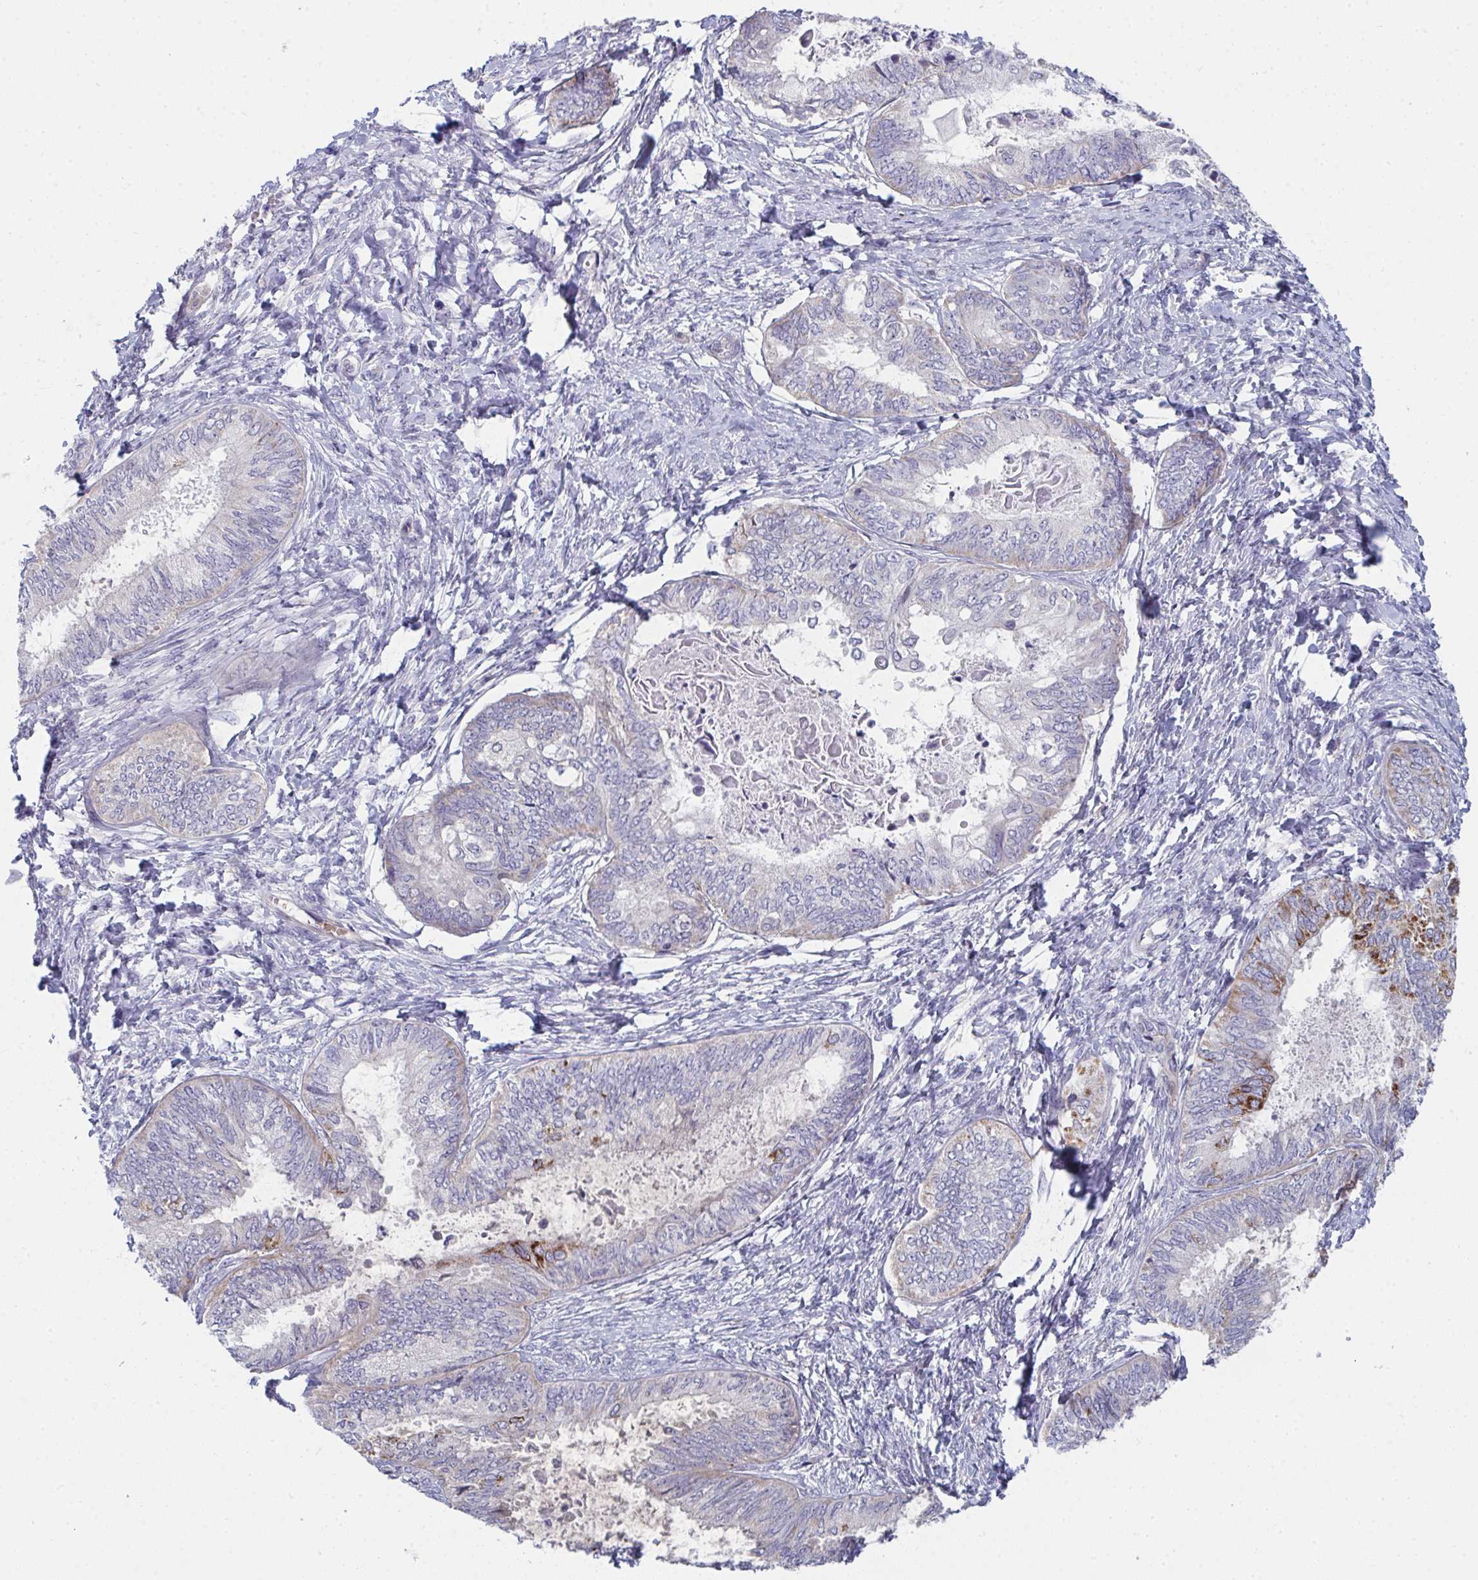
{"staining": {"intensity": "strong", "quantity": "<25%", "location": "cytoplasmic/membranous"}, "tissue": "ovarian cancer", "cell_type": "Tumor cells", "image_type": "cancer", "snomed": [{"axis": "morphology", "description": "Carcinoma, endometroid"}, {"axis": "topography", "description": "Ovary"}], "caption": "This photomicrograph reveals IHC staining of endometroid carcinoma (ovarian), with medium strong cytoplasmic/membranous positivity in about <25% of tumor cells.", "gene": "VWDE", "patient": {"sex": "female", "age": 70}}